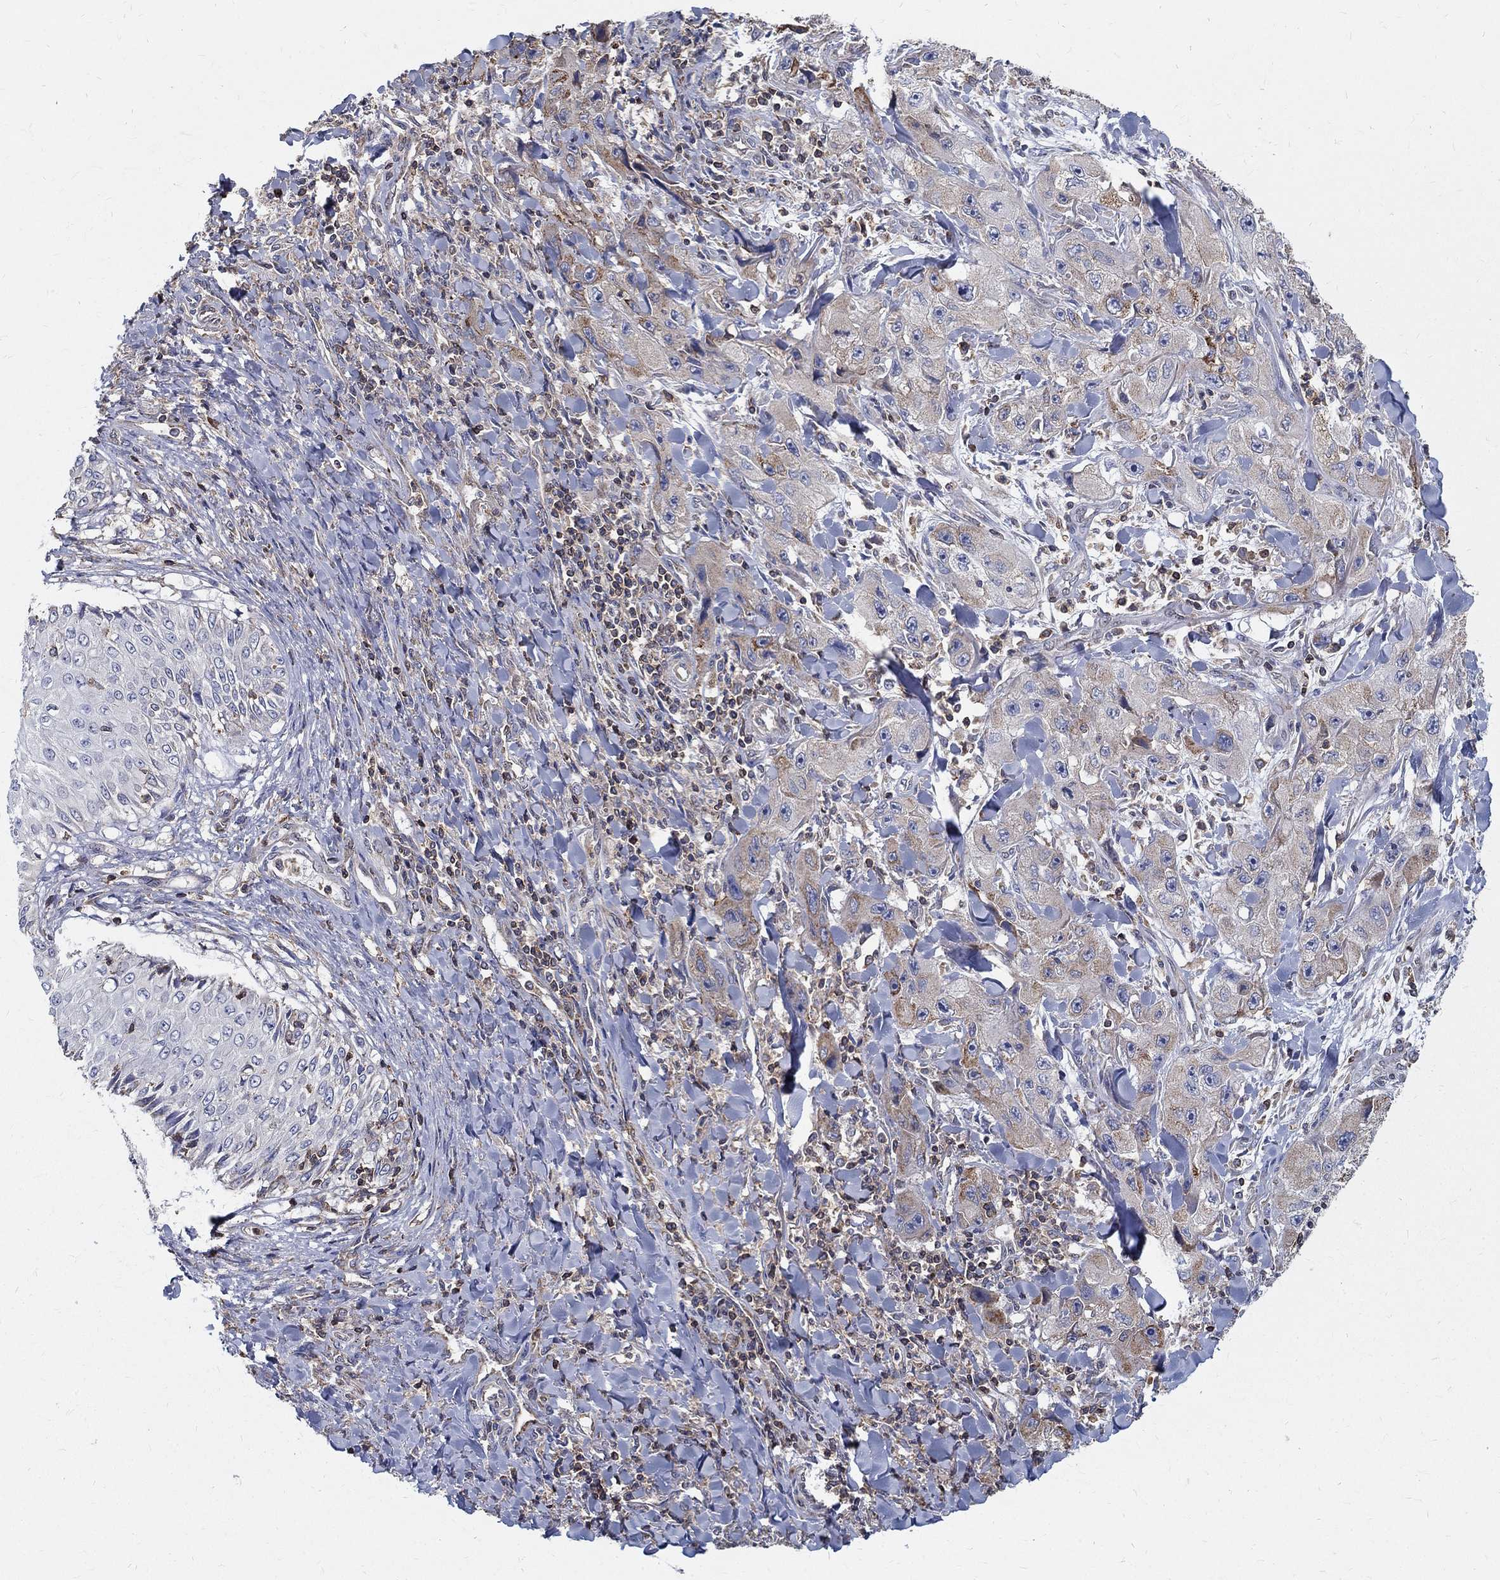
{"staining": {"intensity": "weak", "quantity": "25%-75%", "location": "cytoplasmic/membranous"}, "tissue": "skin cancer", "cell_type": "Tumor cells", "image_type": "cancer", "snomed": [{"axis": "morphology", "description": "Squamous cell carcinoma, NOS"}, {"axis": "topography", "description": "Skin"}, {"axis": "topography", "description": "Subcutis"}], "caption": "Skin squamous cell carcinoma stained for a protein reveals weak cytoplasmic/membranous positivity in tumor cells.", "gene": "AGAP2", "patient": {"sex": "male", "age": 73}}